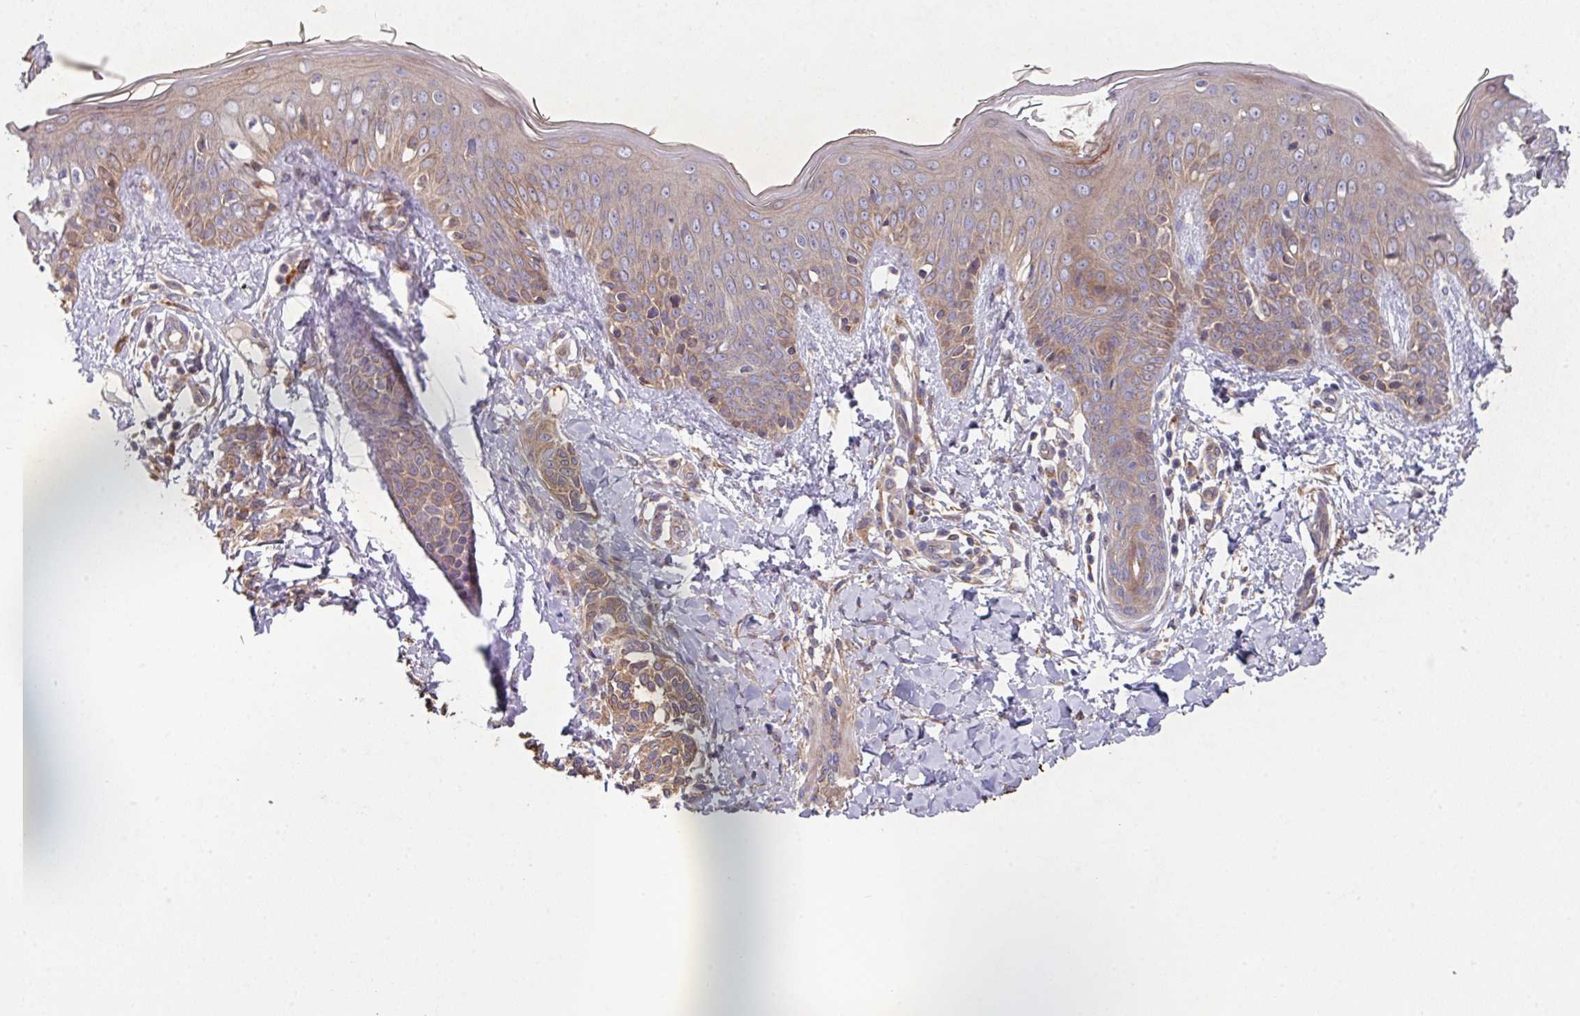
{"staining": {"intensity": "moderate", "quantity": ">75%", "location": "cytoplasmic/membranous"}, "tissue": "skin", "cell_type": "Fibroblasts", "image_type": "normal", "snomed": [{"axis": "morphology", "description": "Normal tissue, NOS"}, {"axis": "topography", "description": "Skin"}], "caption": "Protein expression by immunohistochemistry exhibits moderate cytoplasmic/membranous expression in approximately >75% of fibroblasts in normal skin.", "gene": "TRIM14", "patient": {"sex": "male", "age": 16}}